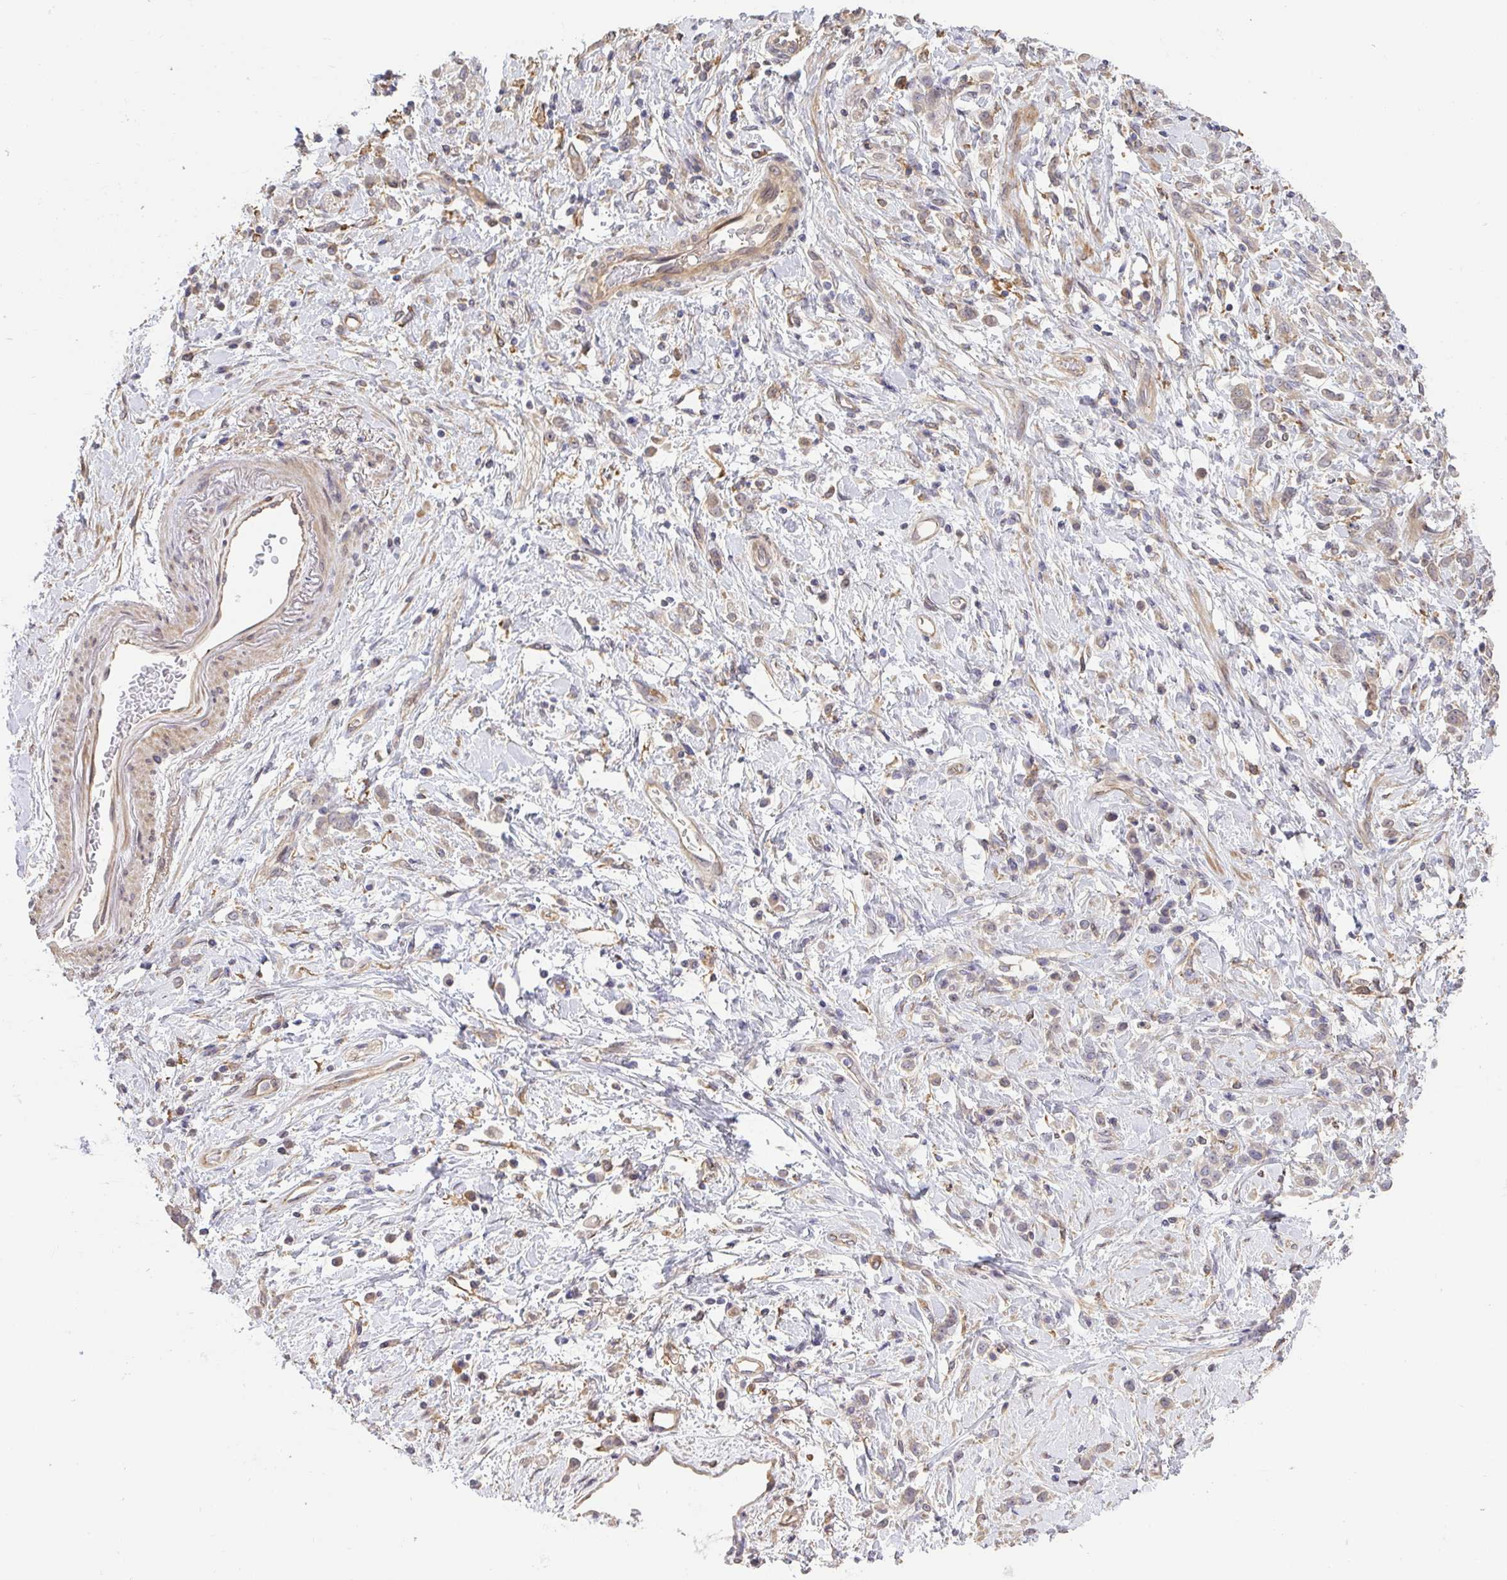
{"staining": {"intensity": "weak", "quantity": "25%-75%", "location": "cytoplasmic/membranous"}, "tissue": "stomach cancer", "cell_type": "Tumor cells", "image_type": "cancer", "snomed": [{"axis": "morphology", "description": "Adenocarcinoma, NOS"}, {"axis": "topography", "description": "Stomach"}], "caption": "Brown immunohistochemical staining in human stomach cancer demonstrates weak cytoplasmic/membranous expression in approximately 25%-75% of tumor cells.", "gene": "EEF1AKMT1", "patient": {"sex": "female", "age": 60}}